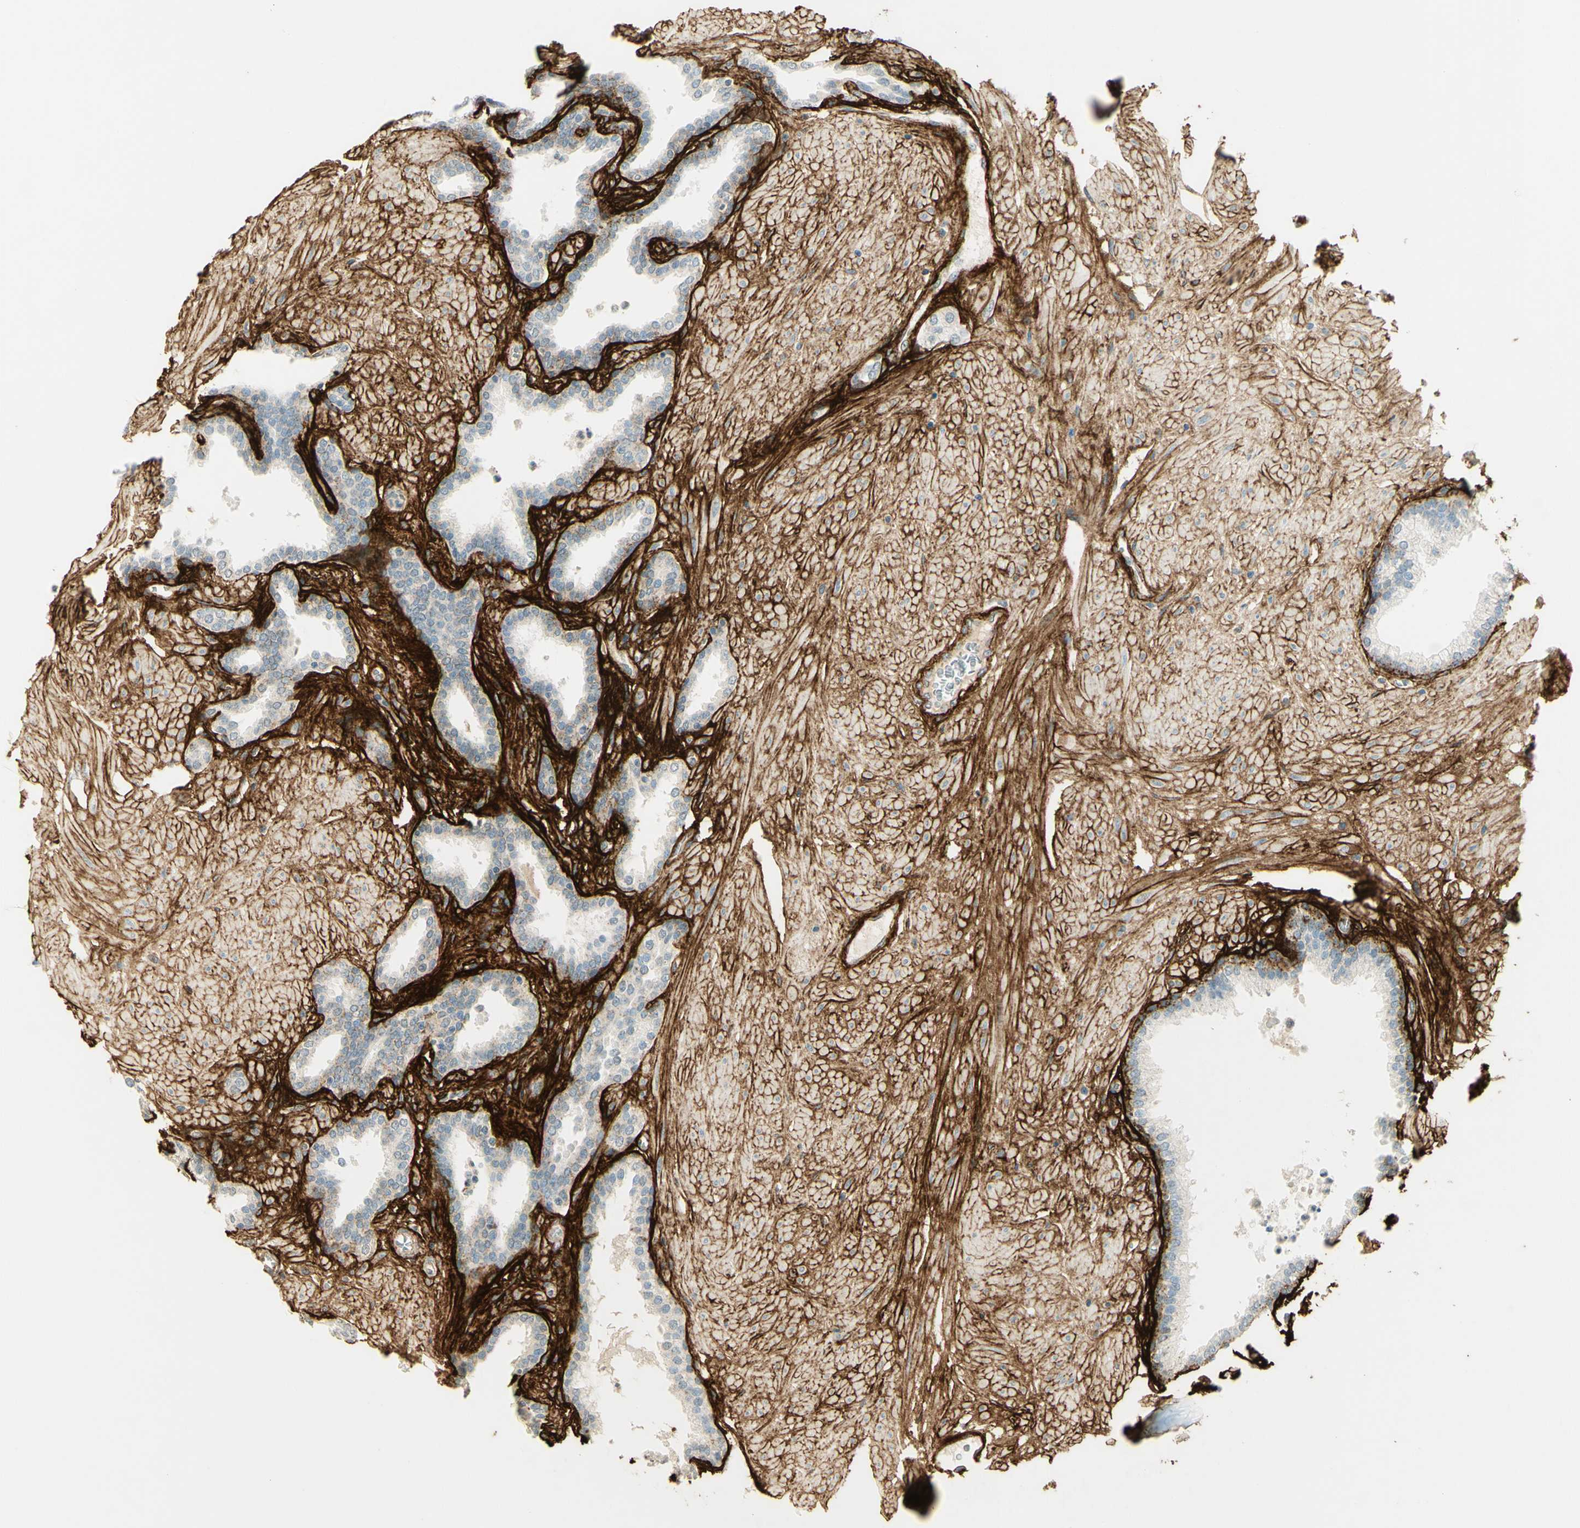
{"staining": {"intensity": "moderate", "quantity": "<25%", "location": "cytoplasmic/membranous"}, "tissue": "prostate", "cell_type": "Glandular cells", "image_type": "normal", "snomed": [{"axis": "morphology", "description": "Normal tissue, NOS"}, {"axis": "topography", "description": "Prostate"}], "caption": "Normal prostate reveals moderate cytoplasmic/membranous staining in approximately <25% of glandular cells The staining is performed using DAB brown chromogen to label protein expression. The nuclei are counter-stained blue using hematoxylin..", "gene": "TNN", "patient": {"sex": "male", "age": 51}}